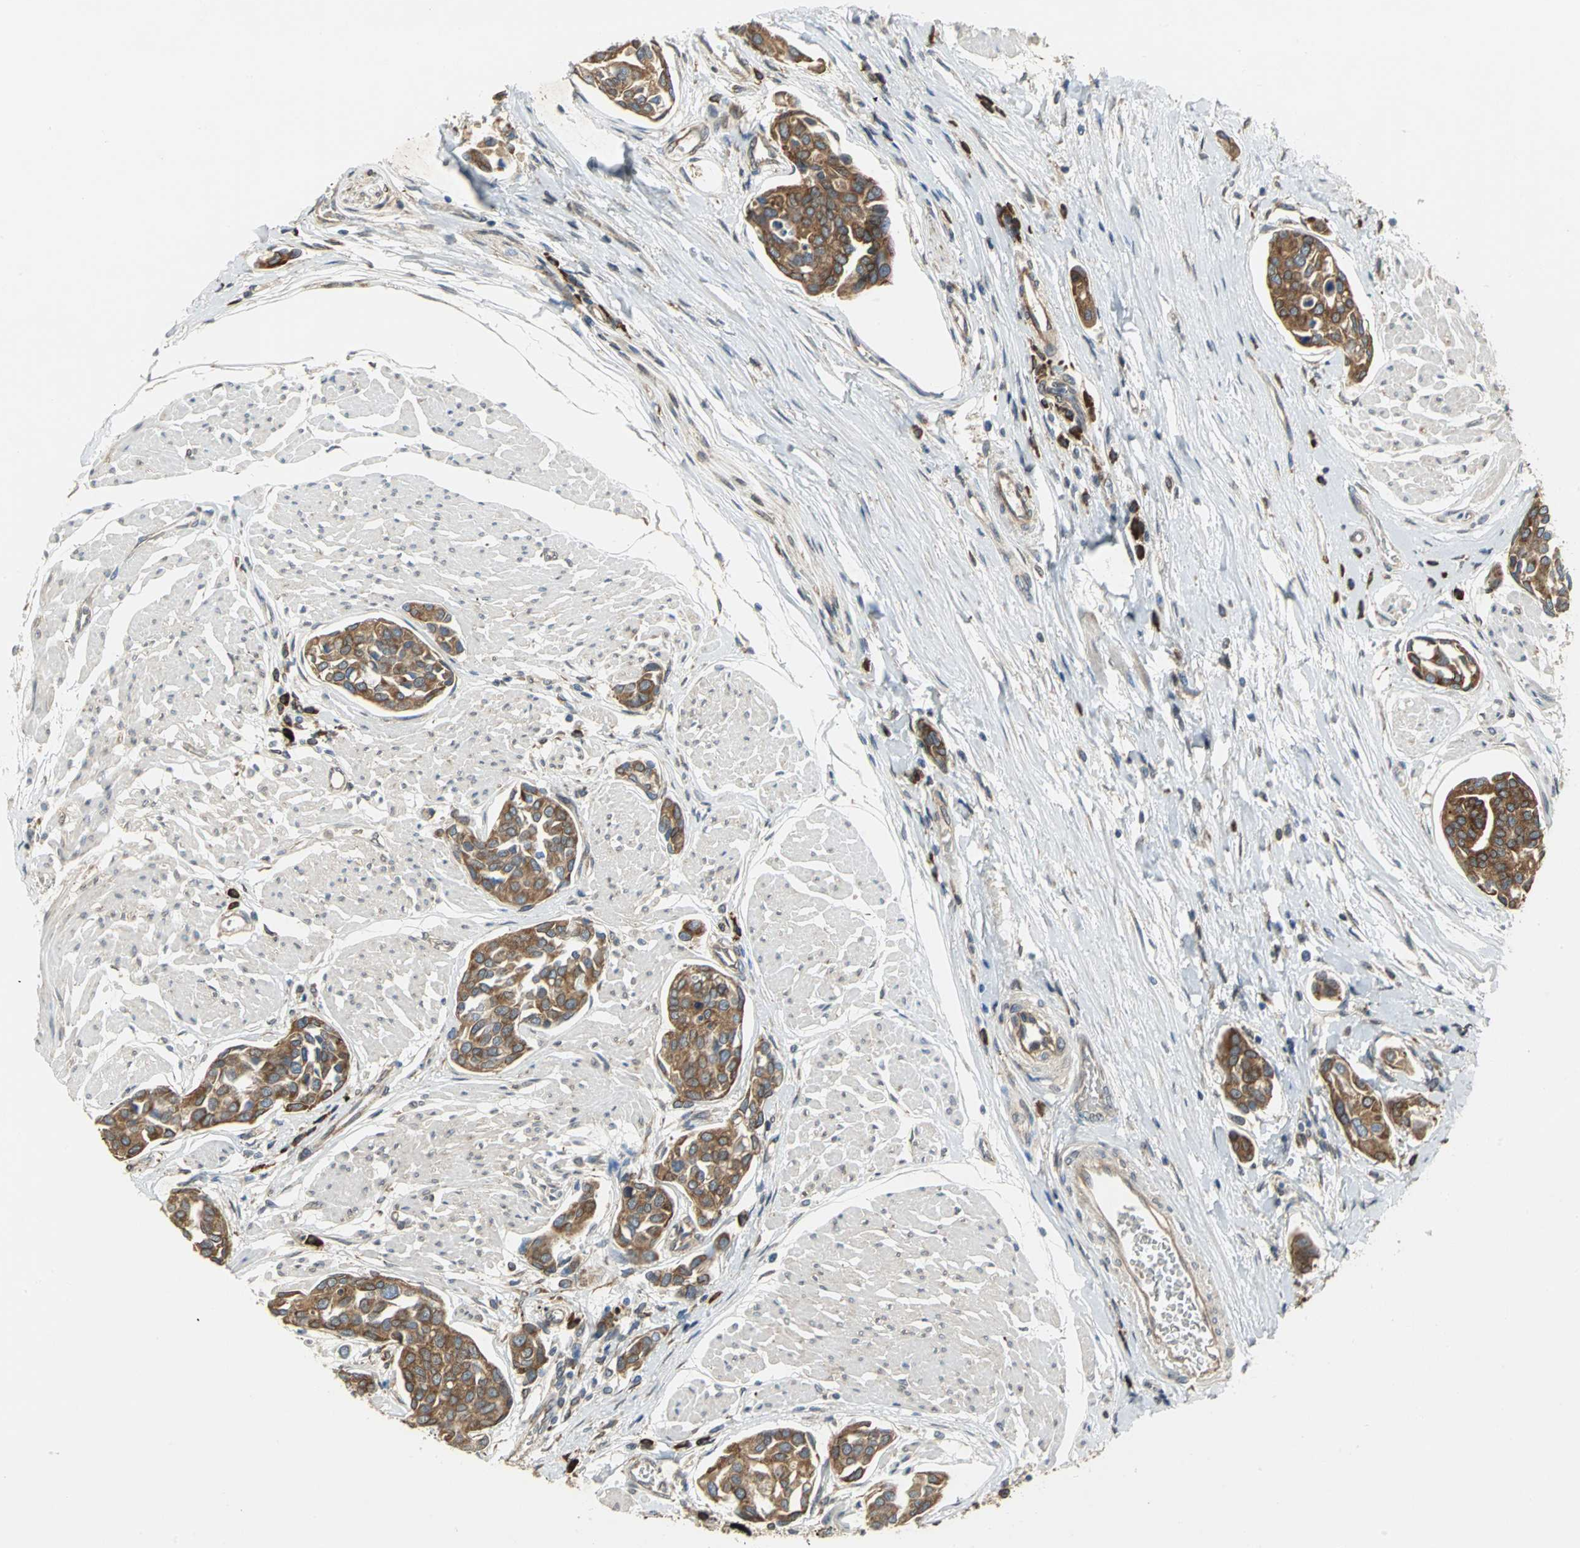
{"staining": {"intensity": "strong", "quantity": ">75%", "location": "cytoplasmic/membranous"}, "tissue": "urothelial cancer", "cell_type": "Tumor cells", "image_type": "cancer", "snomed": [{"axis": "morphology", "description": "Urothelial carcinoma, High grade"}, {"axis": "topography", "description": "Urinary bladder"}], "caption": "Tumor cells display strong cytoplasmic/membranous positivity in about >75% of cells in urothelial carcinoma (high-grade).", "gene": "SYVN1", "patient": {"sex": "male", "age": 78}}